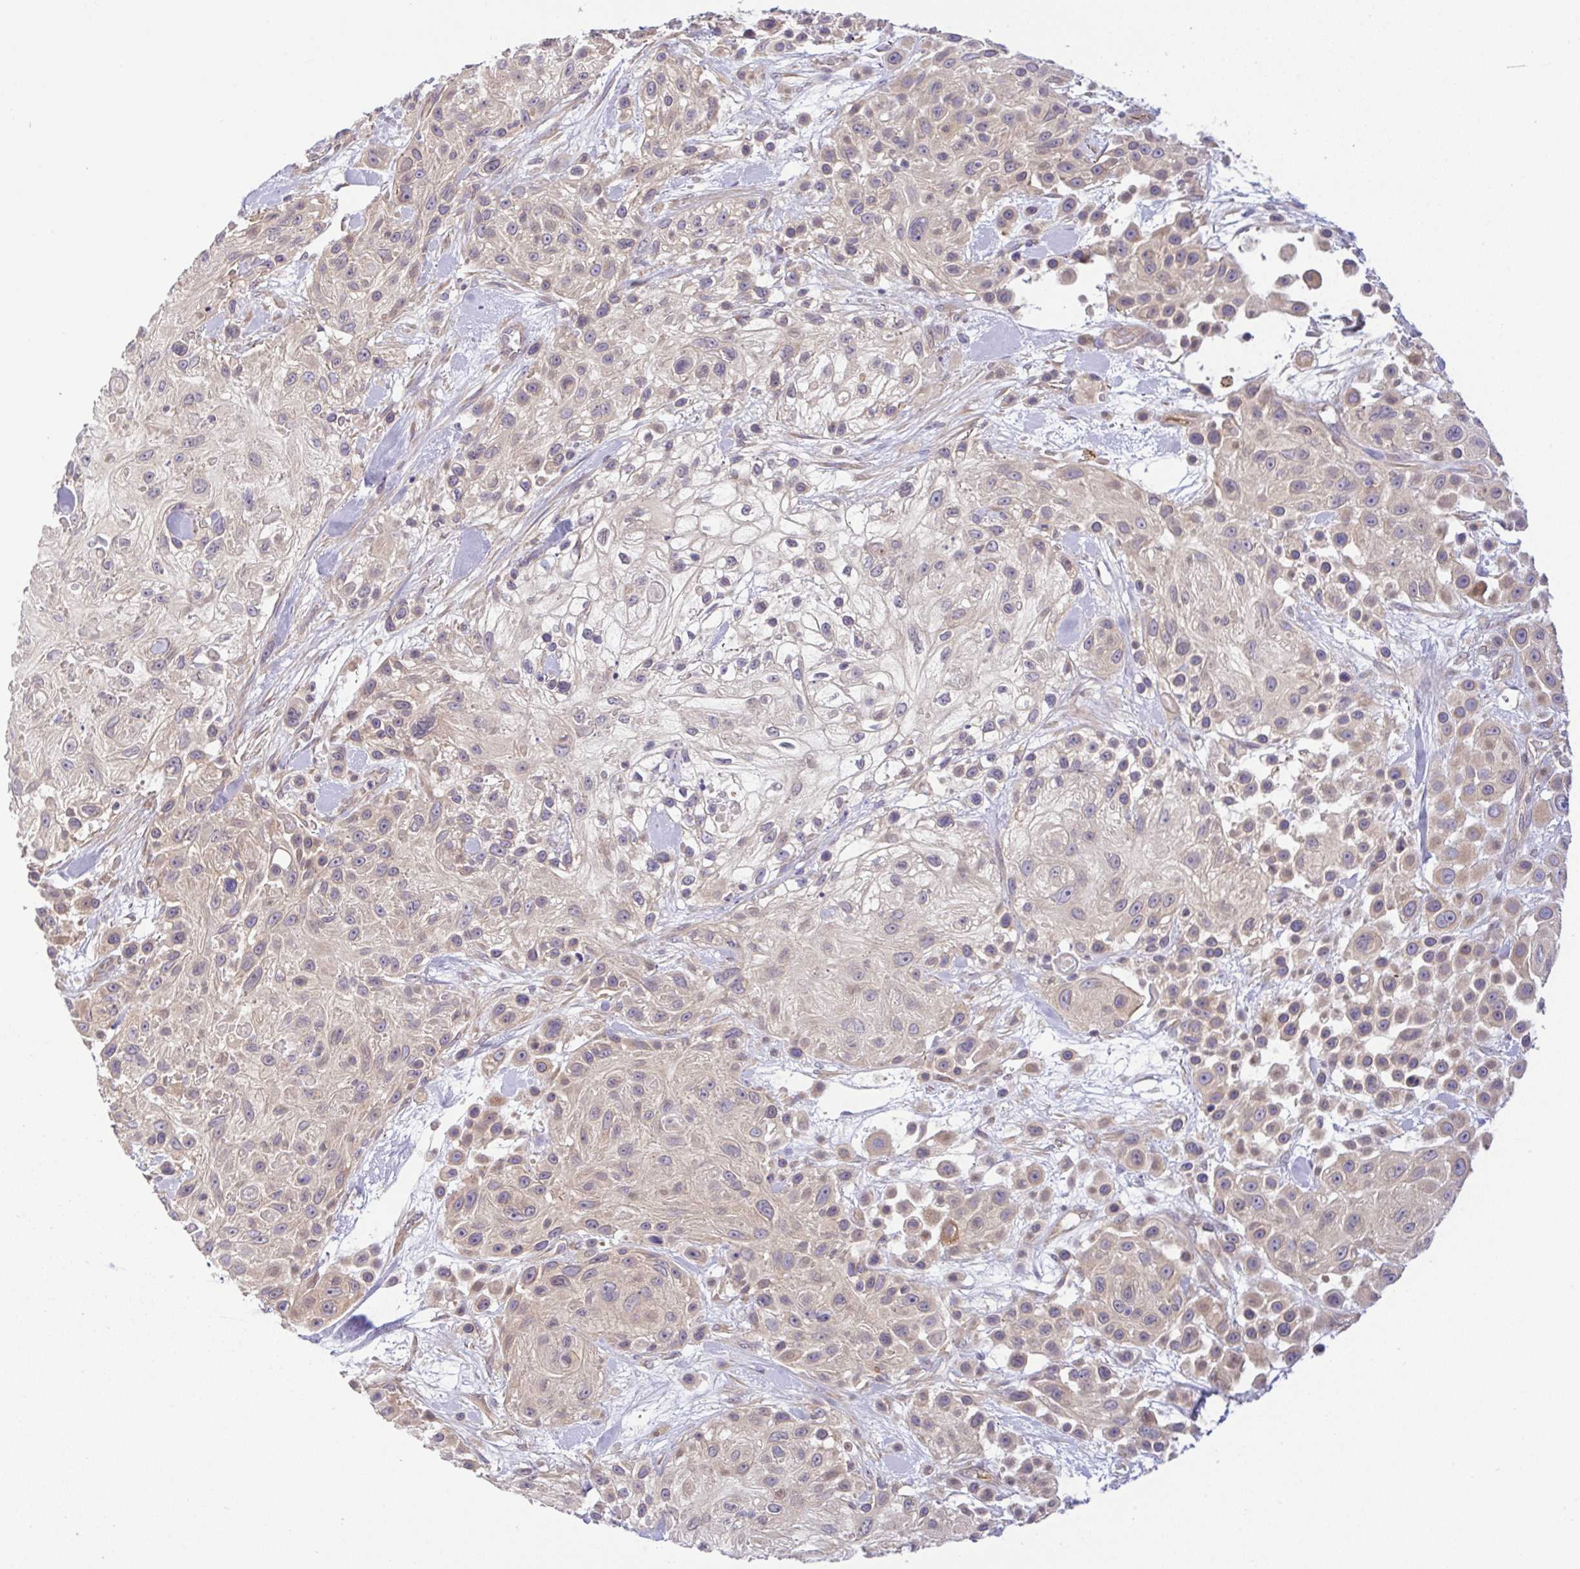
{"staining": {"intensity": "weak", "quantity": "<25%", "location": "cytoplasmic/membranous"}, "tissue": "skin cancer", "cell_type": "Tumor cells", "image_type": "cancer", "snomed": [{"axis": "morphology", "description": "Squamous cell carcinoma, NOS"}, {"axis": "topography", "description": "Skin"}], "caption": "Immunohistochemistry (IHC) photomicrograph of neoplastic tissue: human skin cancer (squamous cell carcinoma) stained with DAB (3,3'-diaminobenzidine) demonstrates no significant protein positivity in tumor cells.", "gene": "UBE4A", "patient": {"sex": "male", "age": 67}}